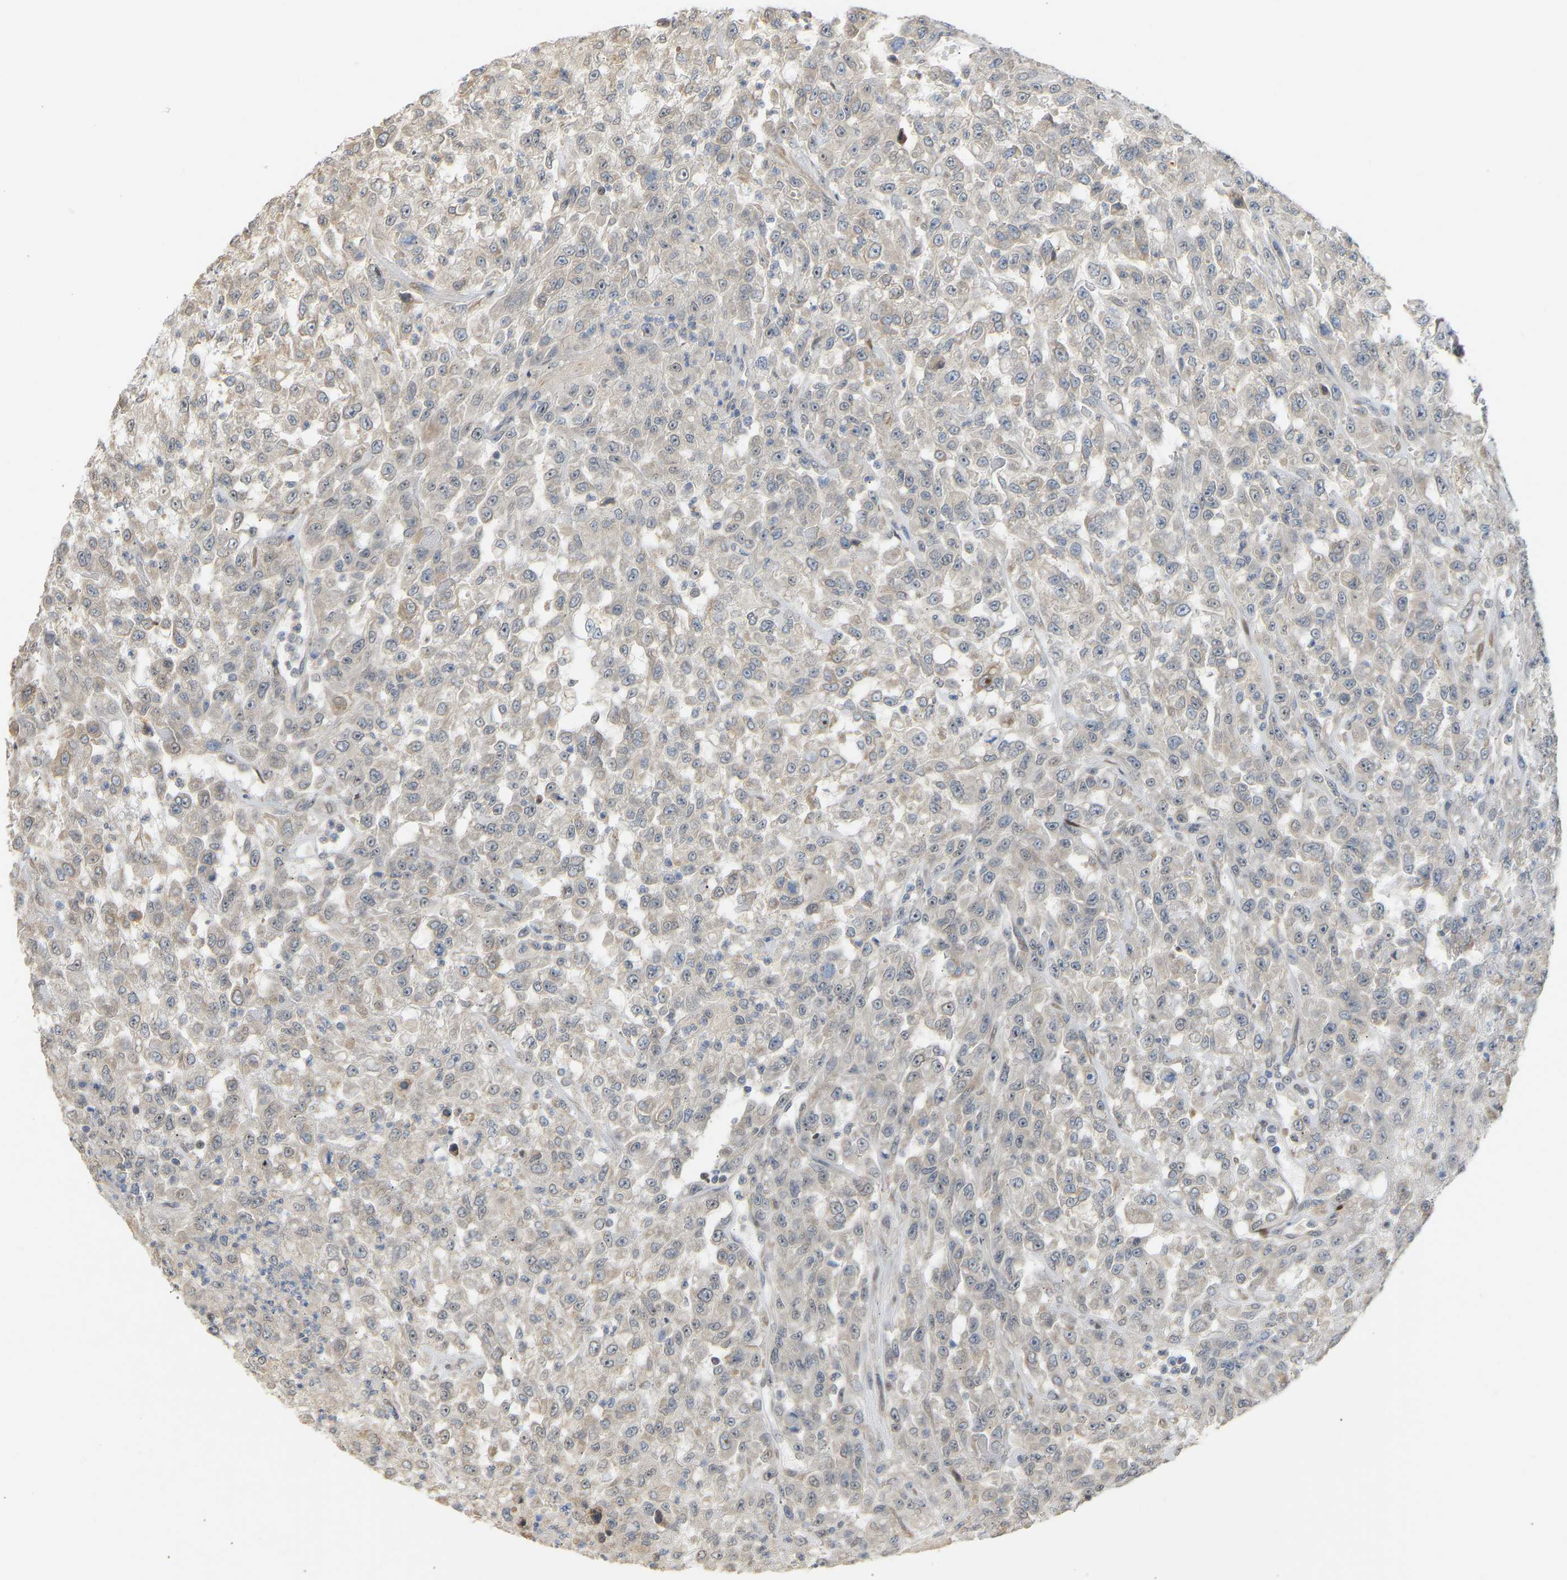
{"staining": {"intensity": "negative", "quantity": "none", "location": "none"}, "tissue": "urothelial cancer", "cell_type": "Tumor cells", "image_type": "cancer", "snomed": [{"axis": "morphology", "description": "Urothelial carcinoma, High grade"}, {"axis": "topography", "description": "Urinary bladder"}], "caption": "This is an immunohistochemistry histopathology image of high-grade urothelial carcinoma. There is no positivity in tumor cells.", "gene": "PTPN4", "patient": {"sex": "male", "age": 46}}